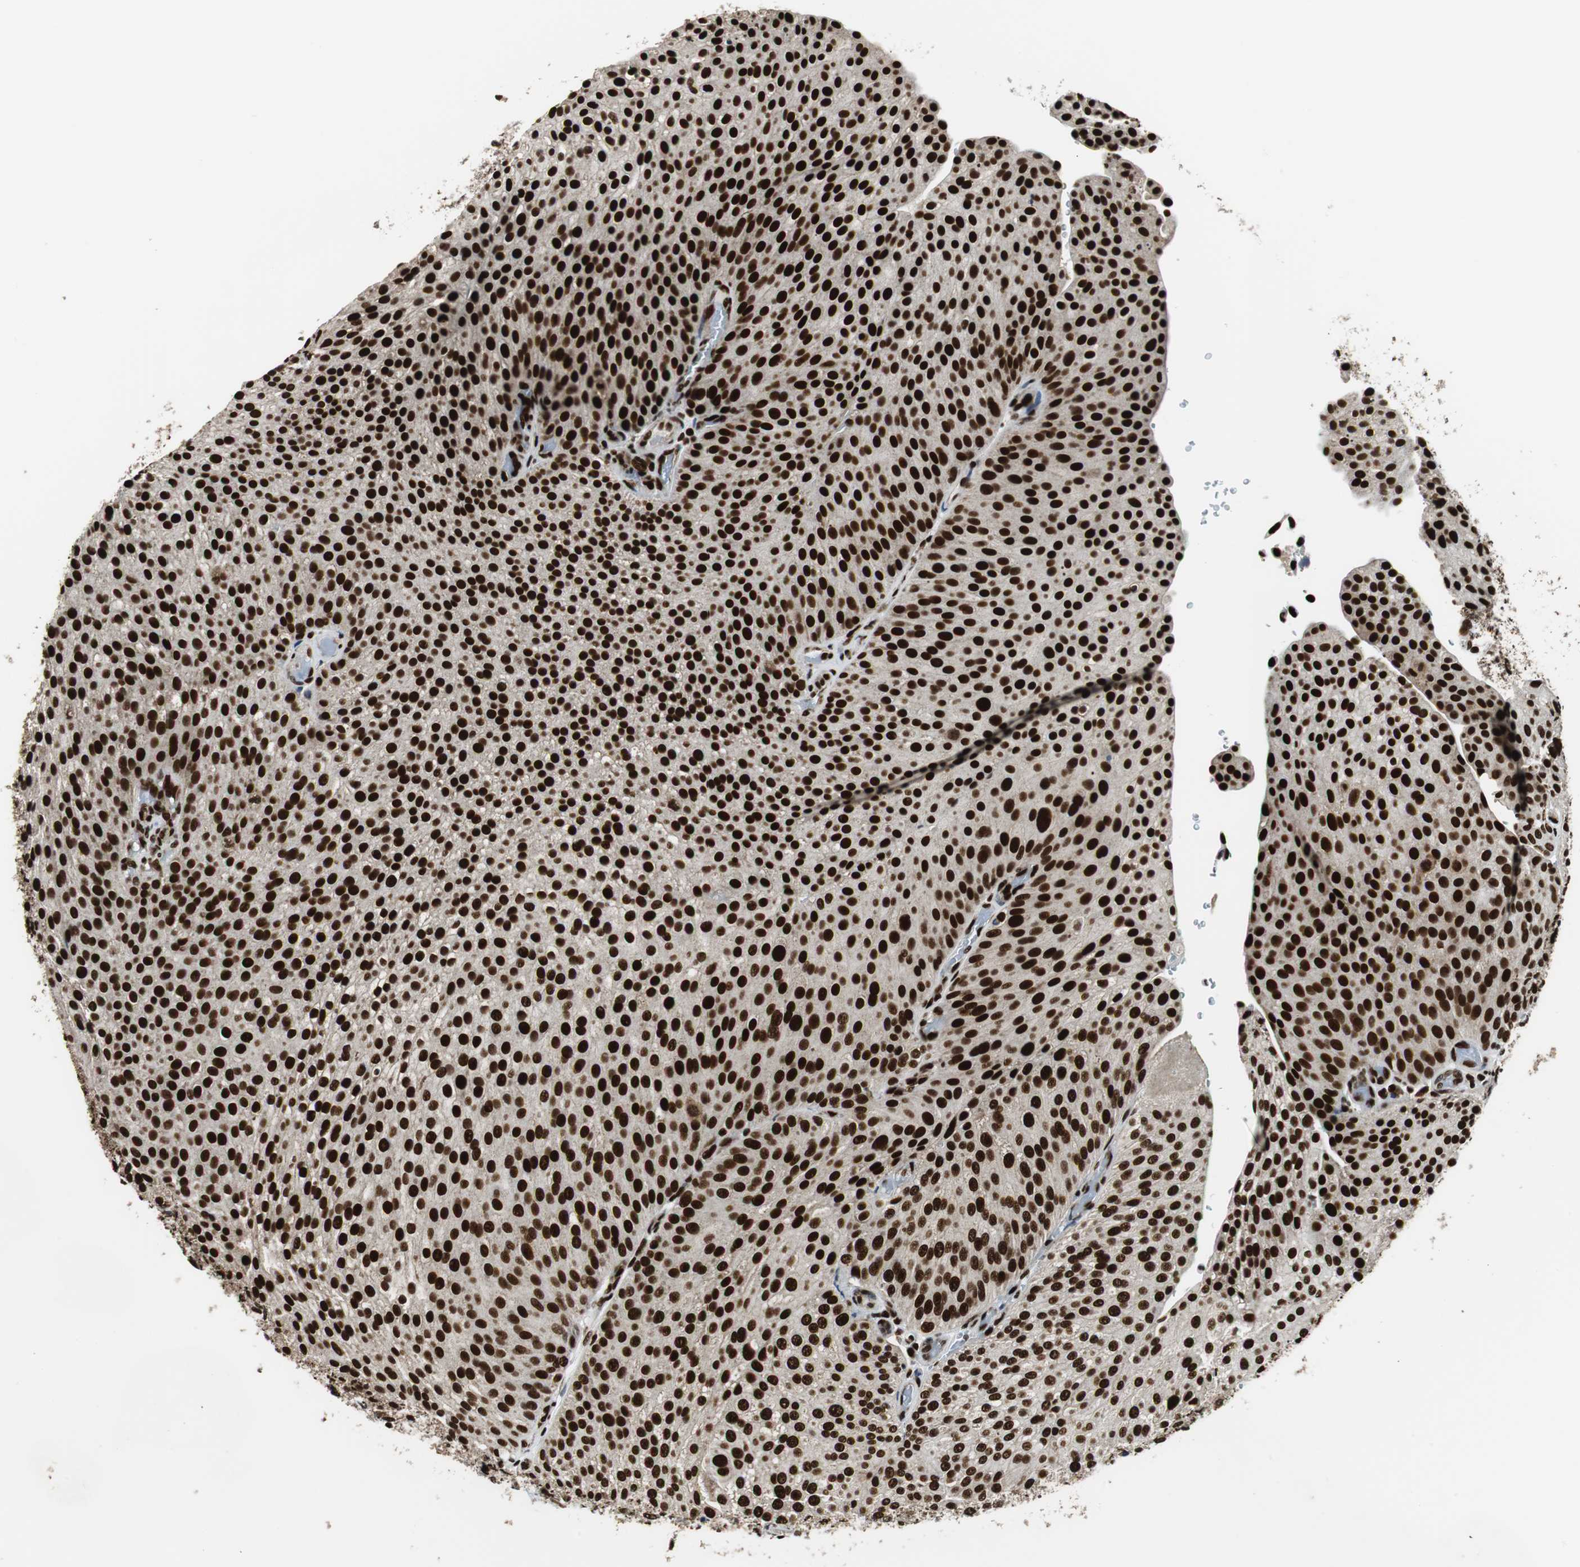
{"staining": {"intensity": "strong", "quantity": ">75%", "location": "nuclear"}, "tissue": "urothelial cancer", "cell_type": "Tumor cells", "image_type": "cancer", "snomed": [{"axis": "morphology", "description": "Urothelial carcinoma, Low grade"}, {"axis": "topography", "description": "Smooth muscle"}, {"axis": "topography", "description": "Urinary bladder"}], "caption": "This image exhibits urothelial carcinoma (low-grade) stained with immunohistochemistry to label a protein in brown. The nuclear of tumor cells show strong positivity for the protein. Nuclei are counter-stained blue.", "gene": "HDAC1", "patient": {"sex": "male", "age": 60}}